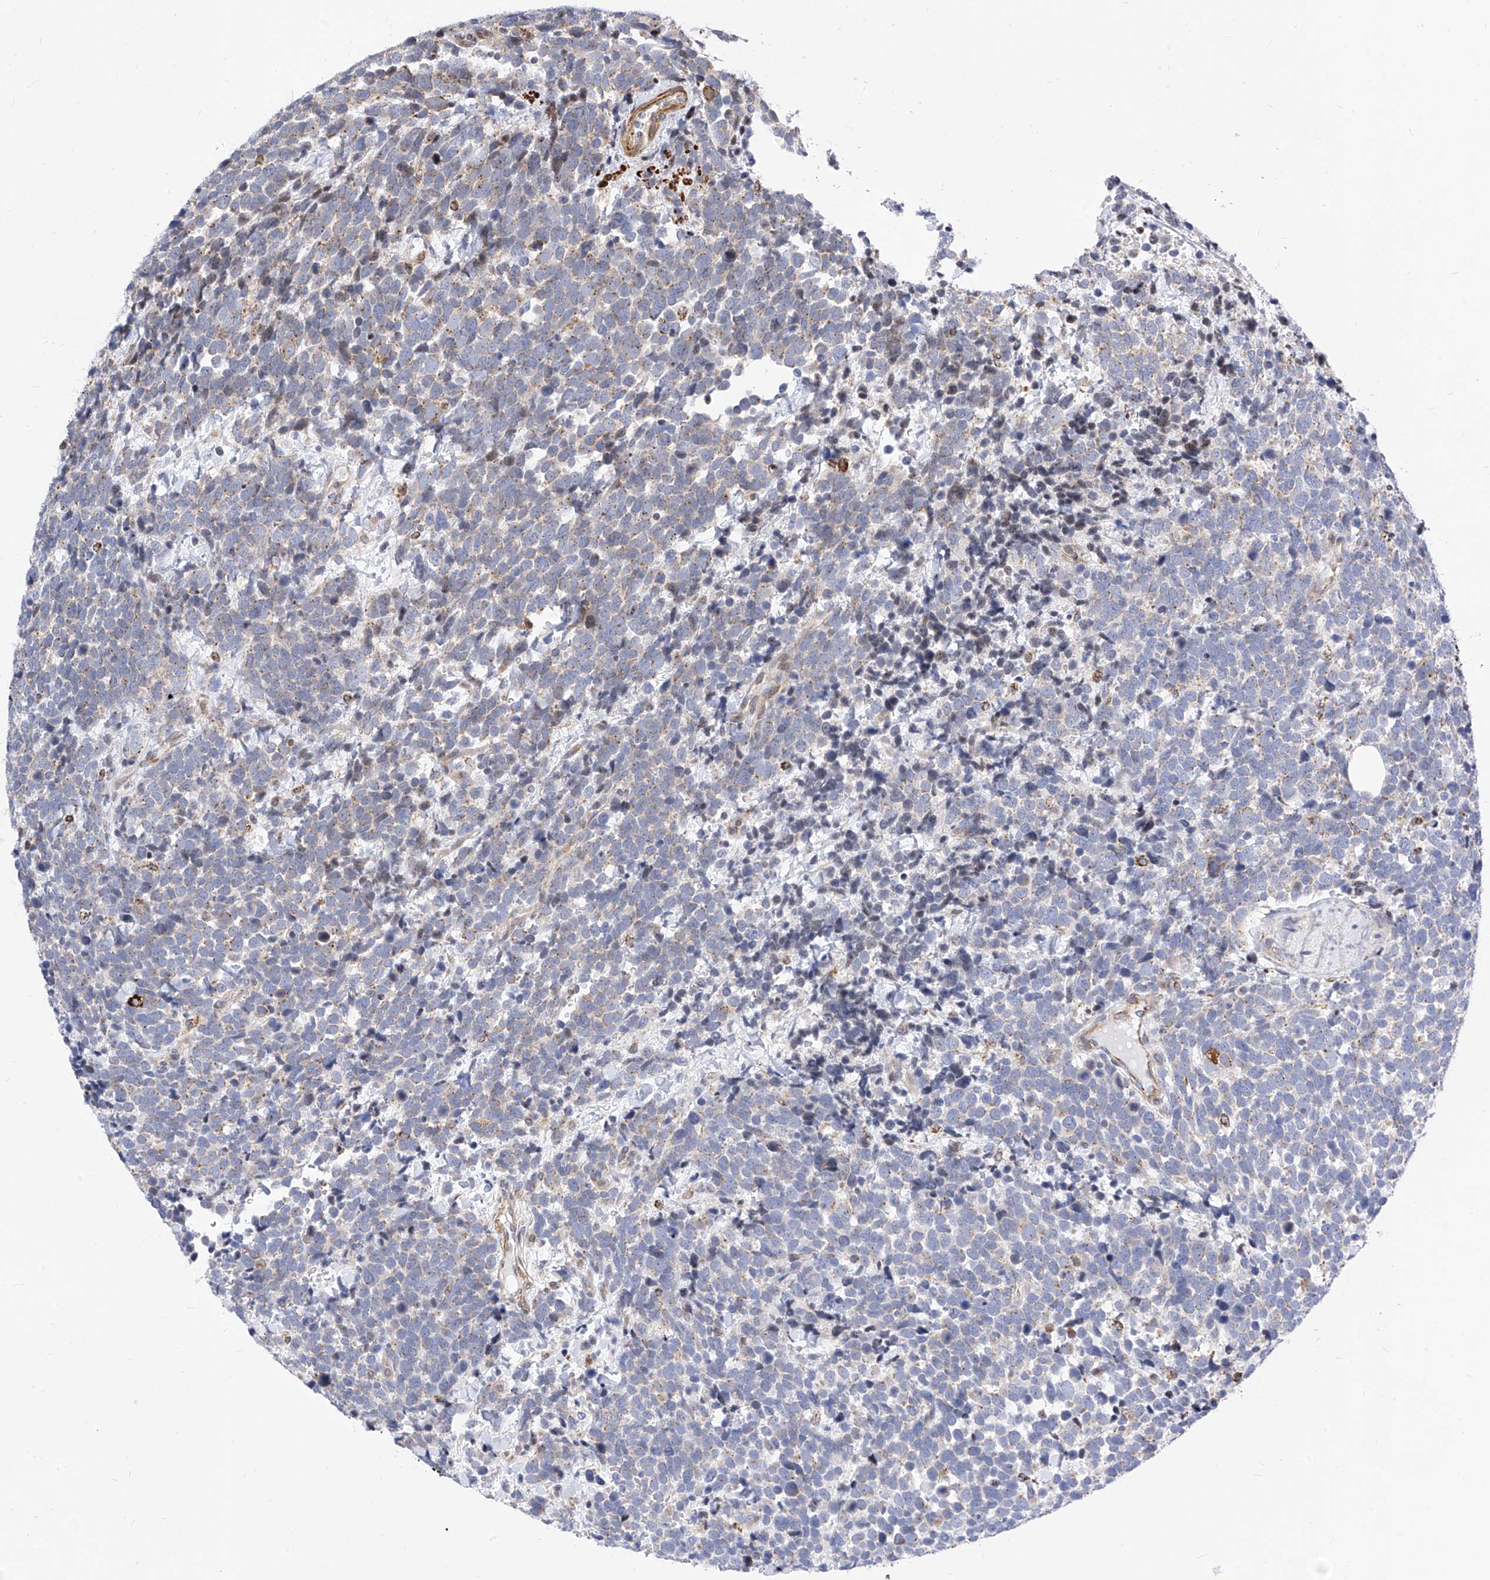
{"staining": {"intensity": "weak", "quantity": "25%-75%", "location": "cytoplasmic/membranous"}, "tissue": "urothelial cancer", "cell_type": "Tumor cells", "image_type": "cancer", "snomed": [{"axis": "morphology", "description": "Urothelial carcinoma, High grade"}, {"axis": "topography", "description": "Urinary bladder"}], "caption": "Protein expression analysis of human urothelial cancer reveals weak cytoplasmic/membranous positivity in about 25%-75% of tumor cells. The protein of interest is stained brown, and the nuclei are stained in blue (DAB (3,3'-diaminobenzidine) IHC with brightfield microscopy, high magnification).", "gene": "TTLL8", "patient": {"sex": "female", "age": 82}}